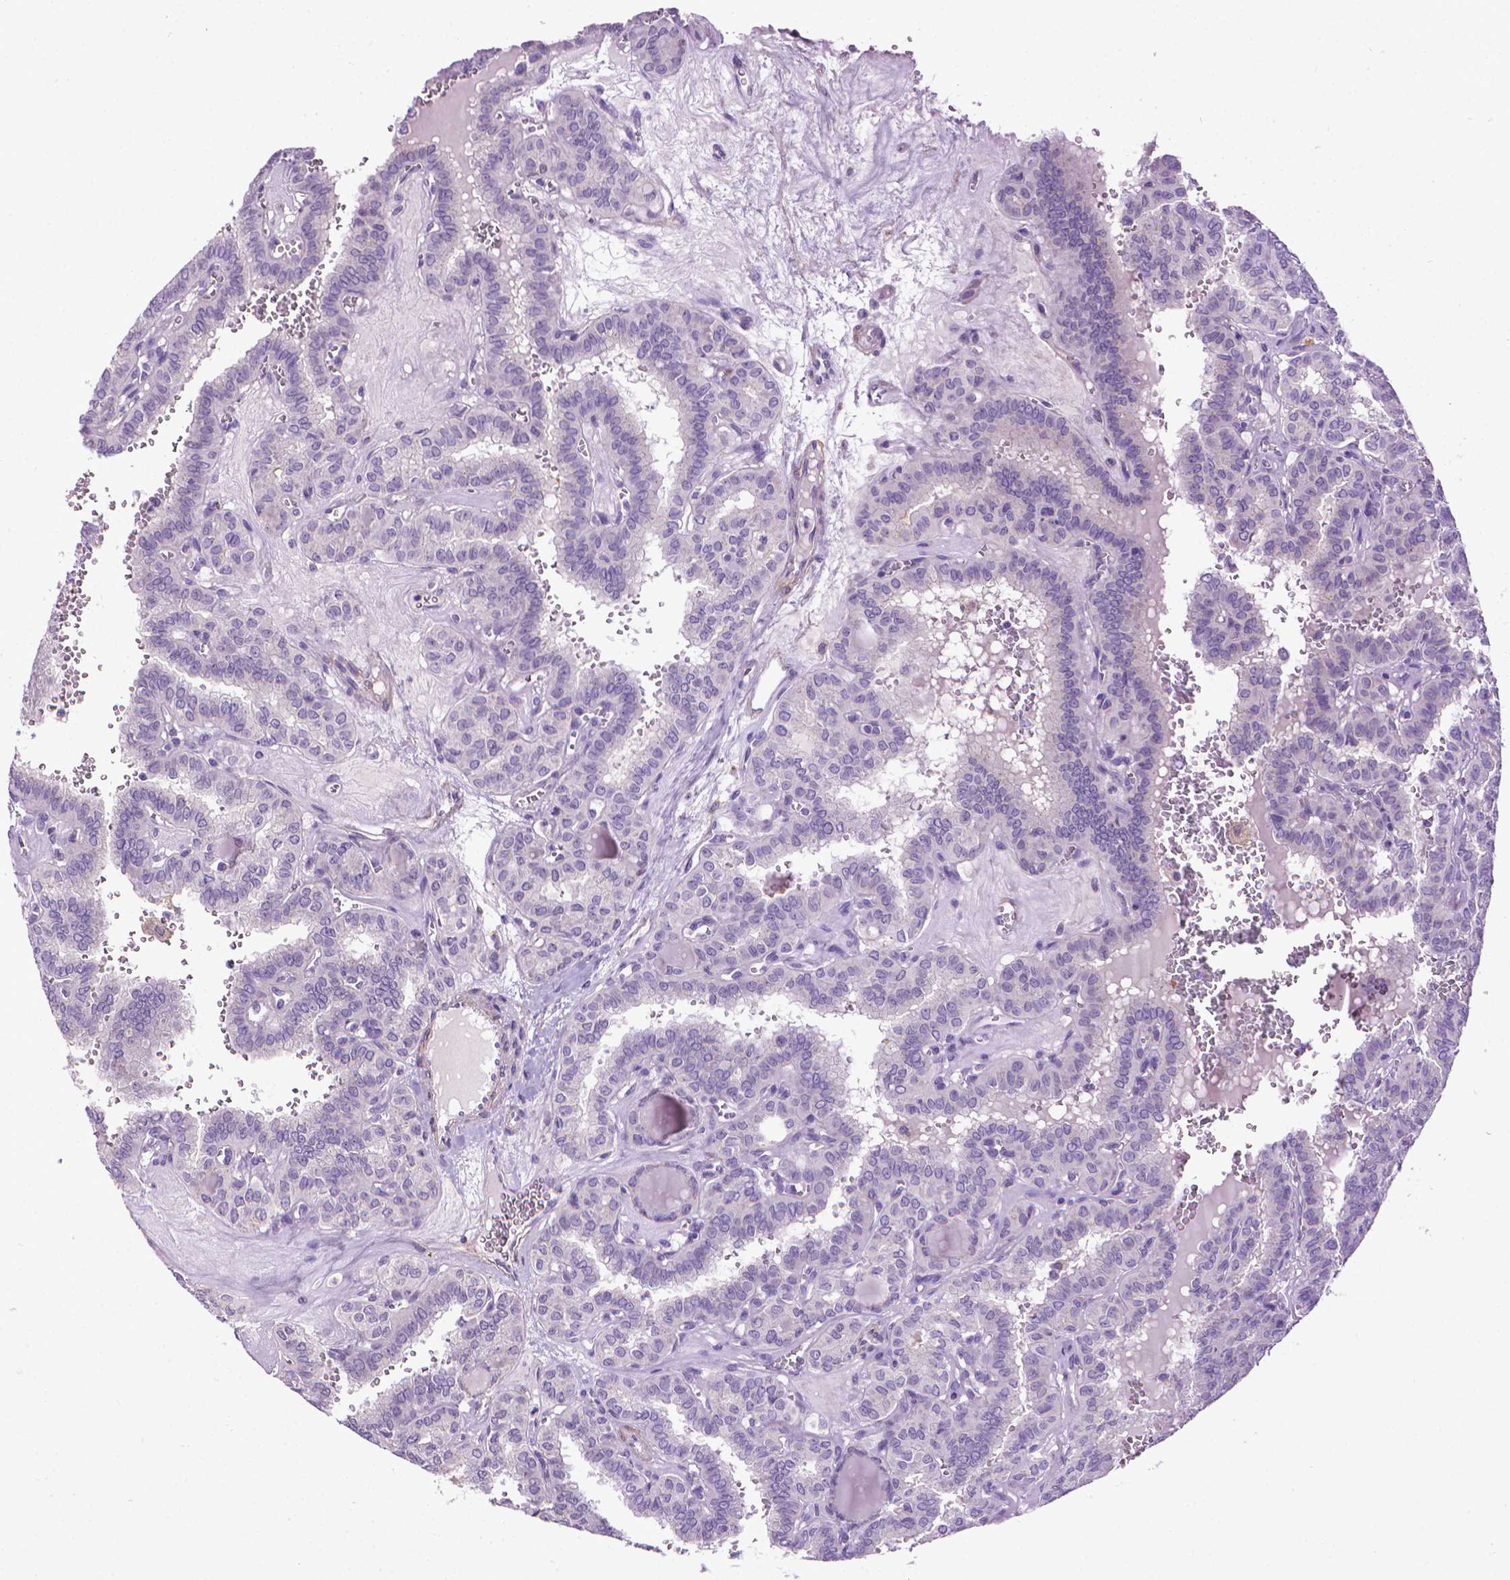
{"staining": {"intensity": "negative", "quantity": "none", "location": "none"}, "tissue": "thyroid cancer", "cell_type": "Tumor cells", "image_type": "cancer", "snomed": [{"axis": "morphology", "description": "Papillary adenocarcinoma, NOS"}, {"axis": "topography", "description": "Thyroid gland"}], "caption": "A high-resolution photomicrograph shows immunohistochemistry staining of thyroid cancer (papillary adenocarcinoma), which displays no significant positivity in tumor cells. (Stains: DAB (3,3'-diaminobenzidine) immunohistochemistry (IHC) with hematoxylin counter stain, Microscopy: brightfield microscopy at high magnification).", "gene": "AQP10", "patient": {"sex": "female", "age": 41}}